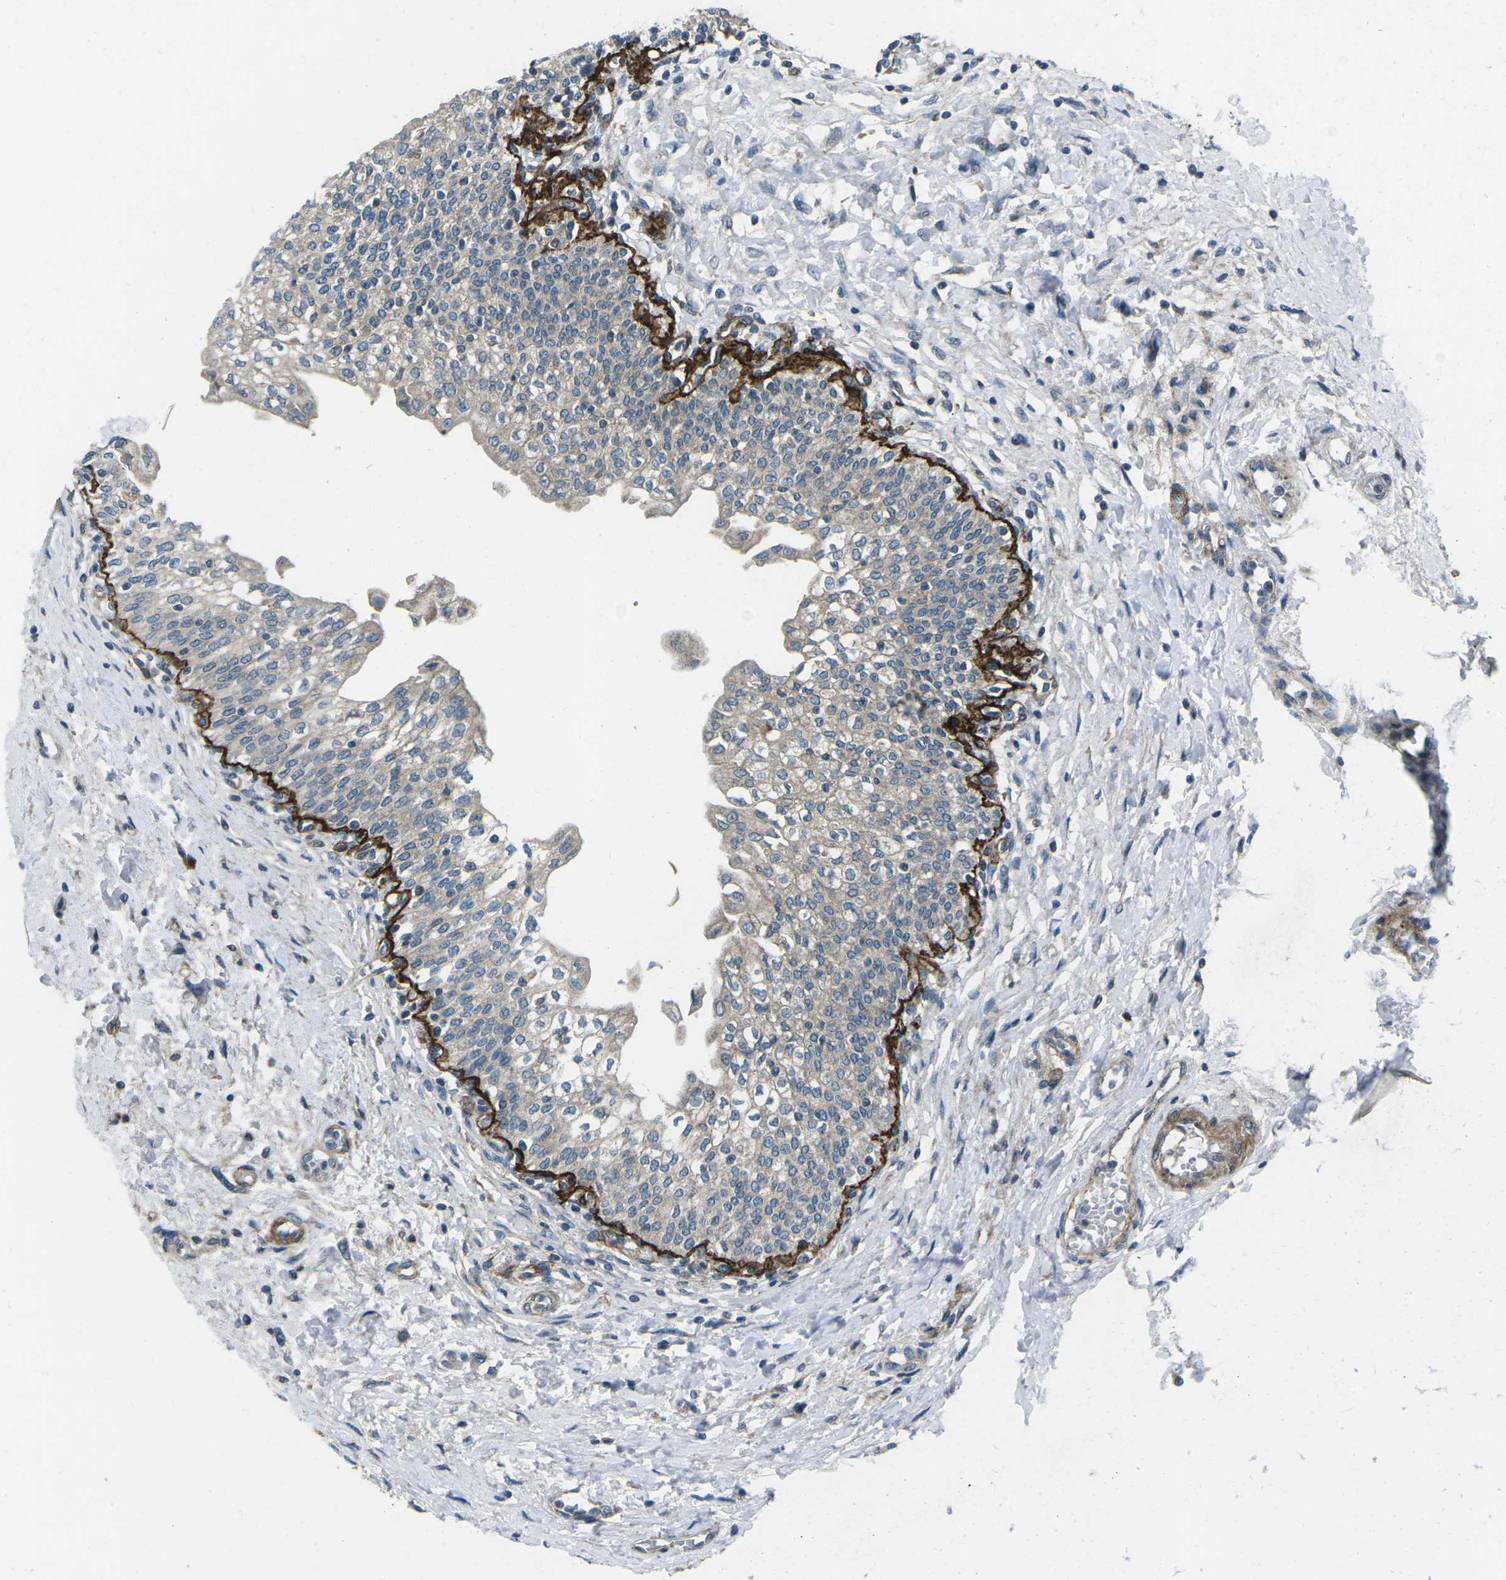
{"staining": {"intensity": "moderate", "quantity": "25%-75%", "location": "cytoplasmic/membranous"}, "tissue": "urinary bladder", "cell_type": "Urothelial cells", "image_type": "normal", "snomed": [{"axis": "morphology", "description": "Normal tissue, NOS"}, {"axis": "topography", "description": "Urinary bladder"}], "caption": "Normal urinary bladder reveals moderate cytoplasmic/membranous expression in approximately 25%-75% of urothelial cells, visualized by immunohistochemistry.", "gene": "CDK16", "patient": {"sex": "male", "age": 55}}